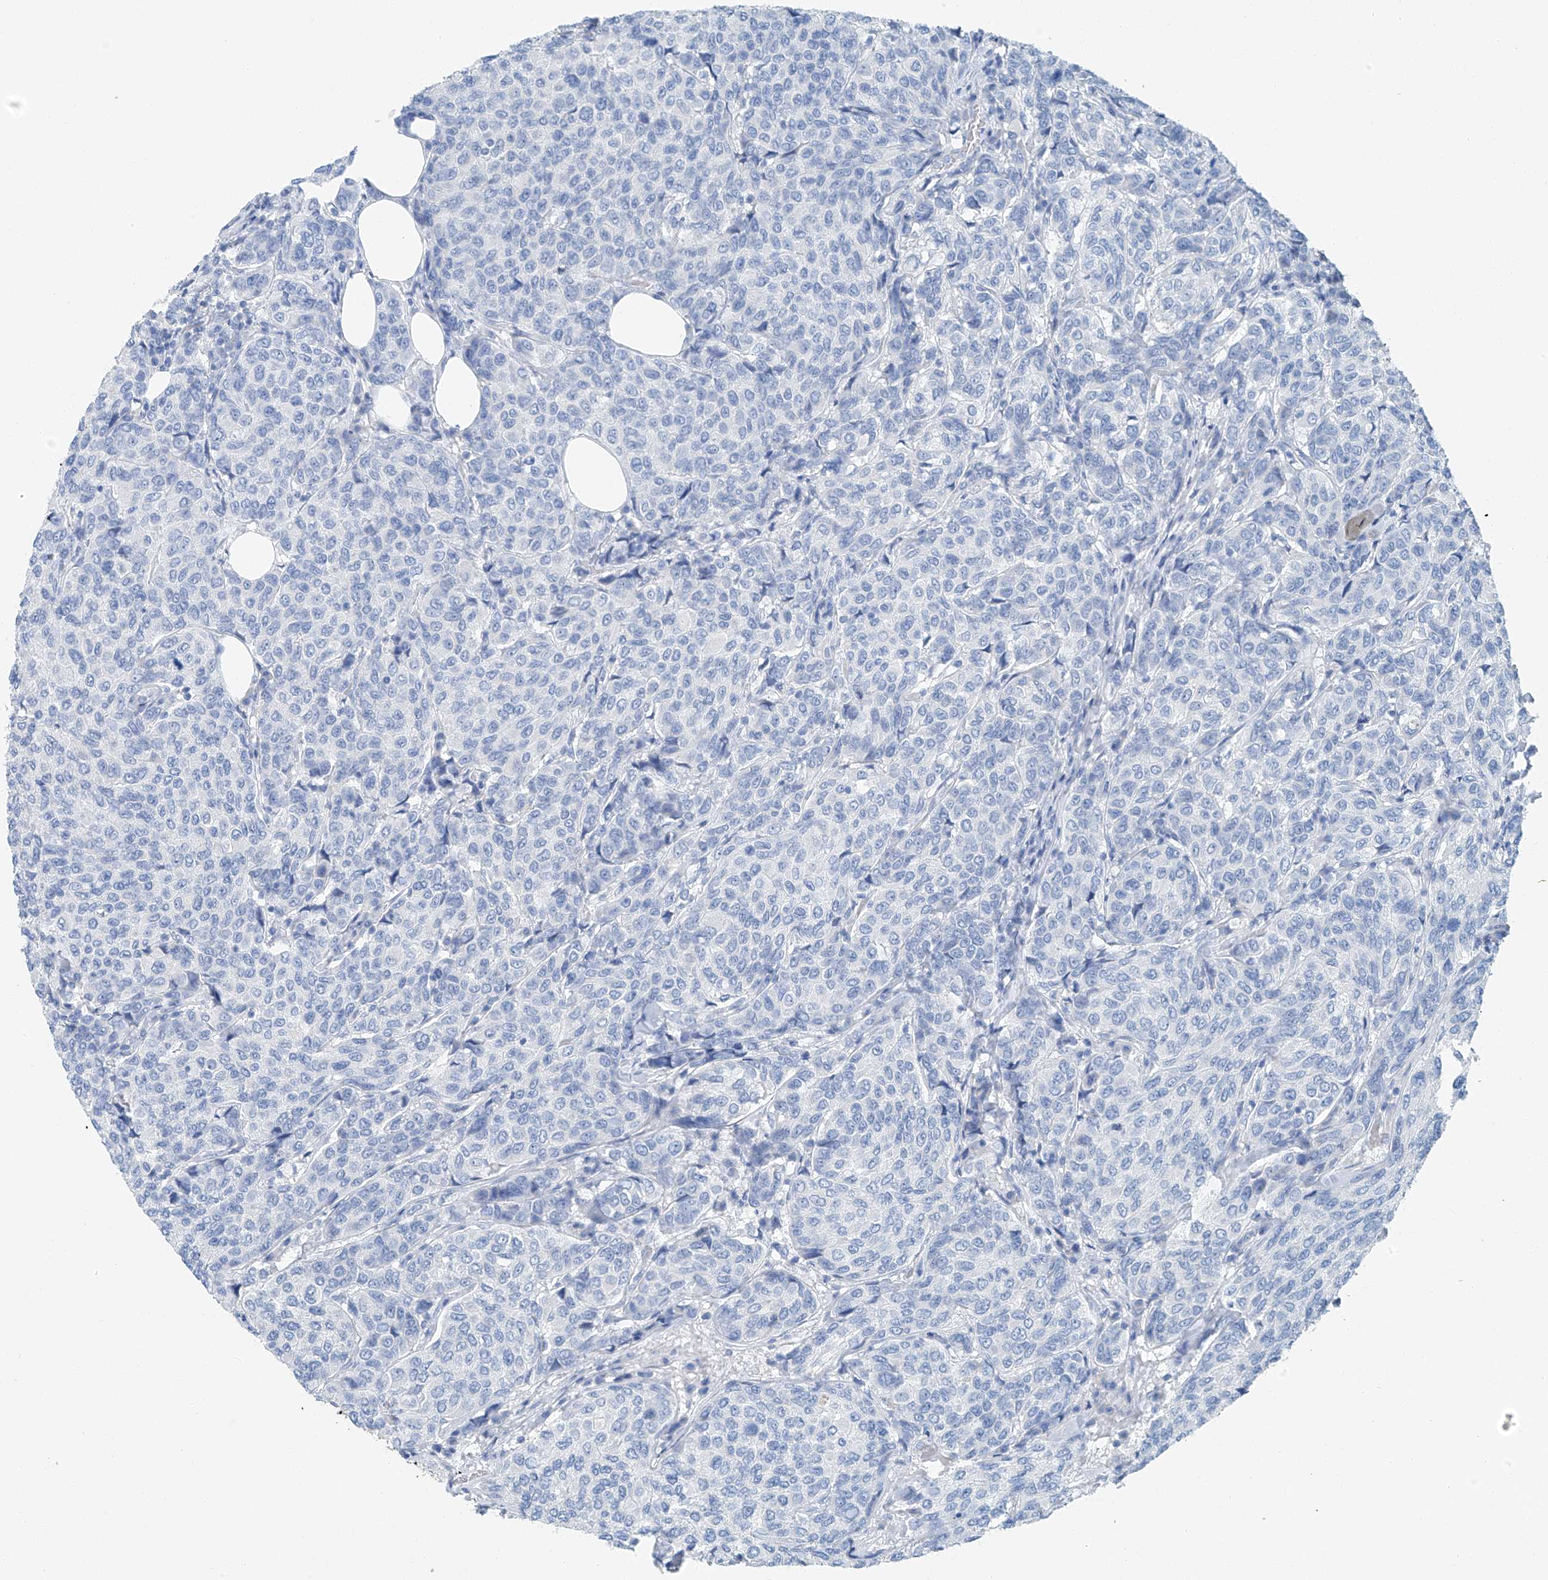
{"staining": {"intensity": "negative", "quantity": "none", "location": "none"}, "tissue": "breast cancer", "cell_type": "Tumor cells", "image_type": "cancer", "snomed": [{"axis": "morphology", "description": "Duct carcinoma"}, {"axis": "topography", "description": "Breast"}], "caption": "DAB immunohistochemical staining of human breast cancer (infiltrating ductal carcinoma) exhibits no significant expression in tumor cells. (DAB (3,3'-diaminobenzidine) IHC with hematoxylin counter stain).", "gene": "C1orf87", "patient": {"sex": "female", "age": 55}}